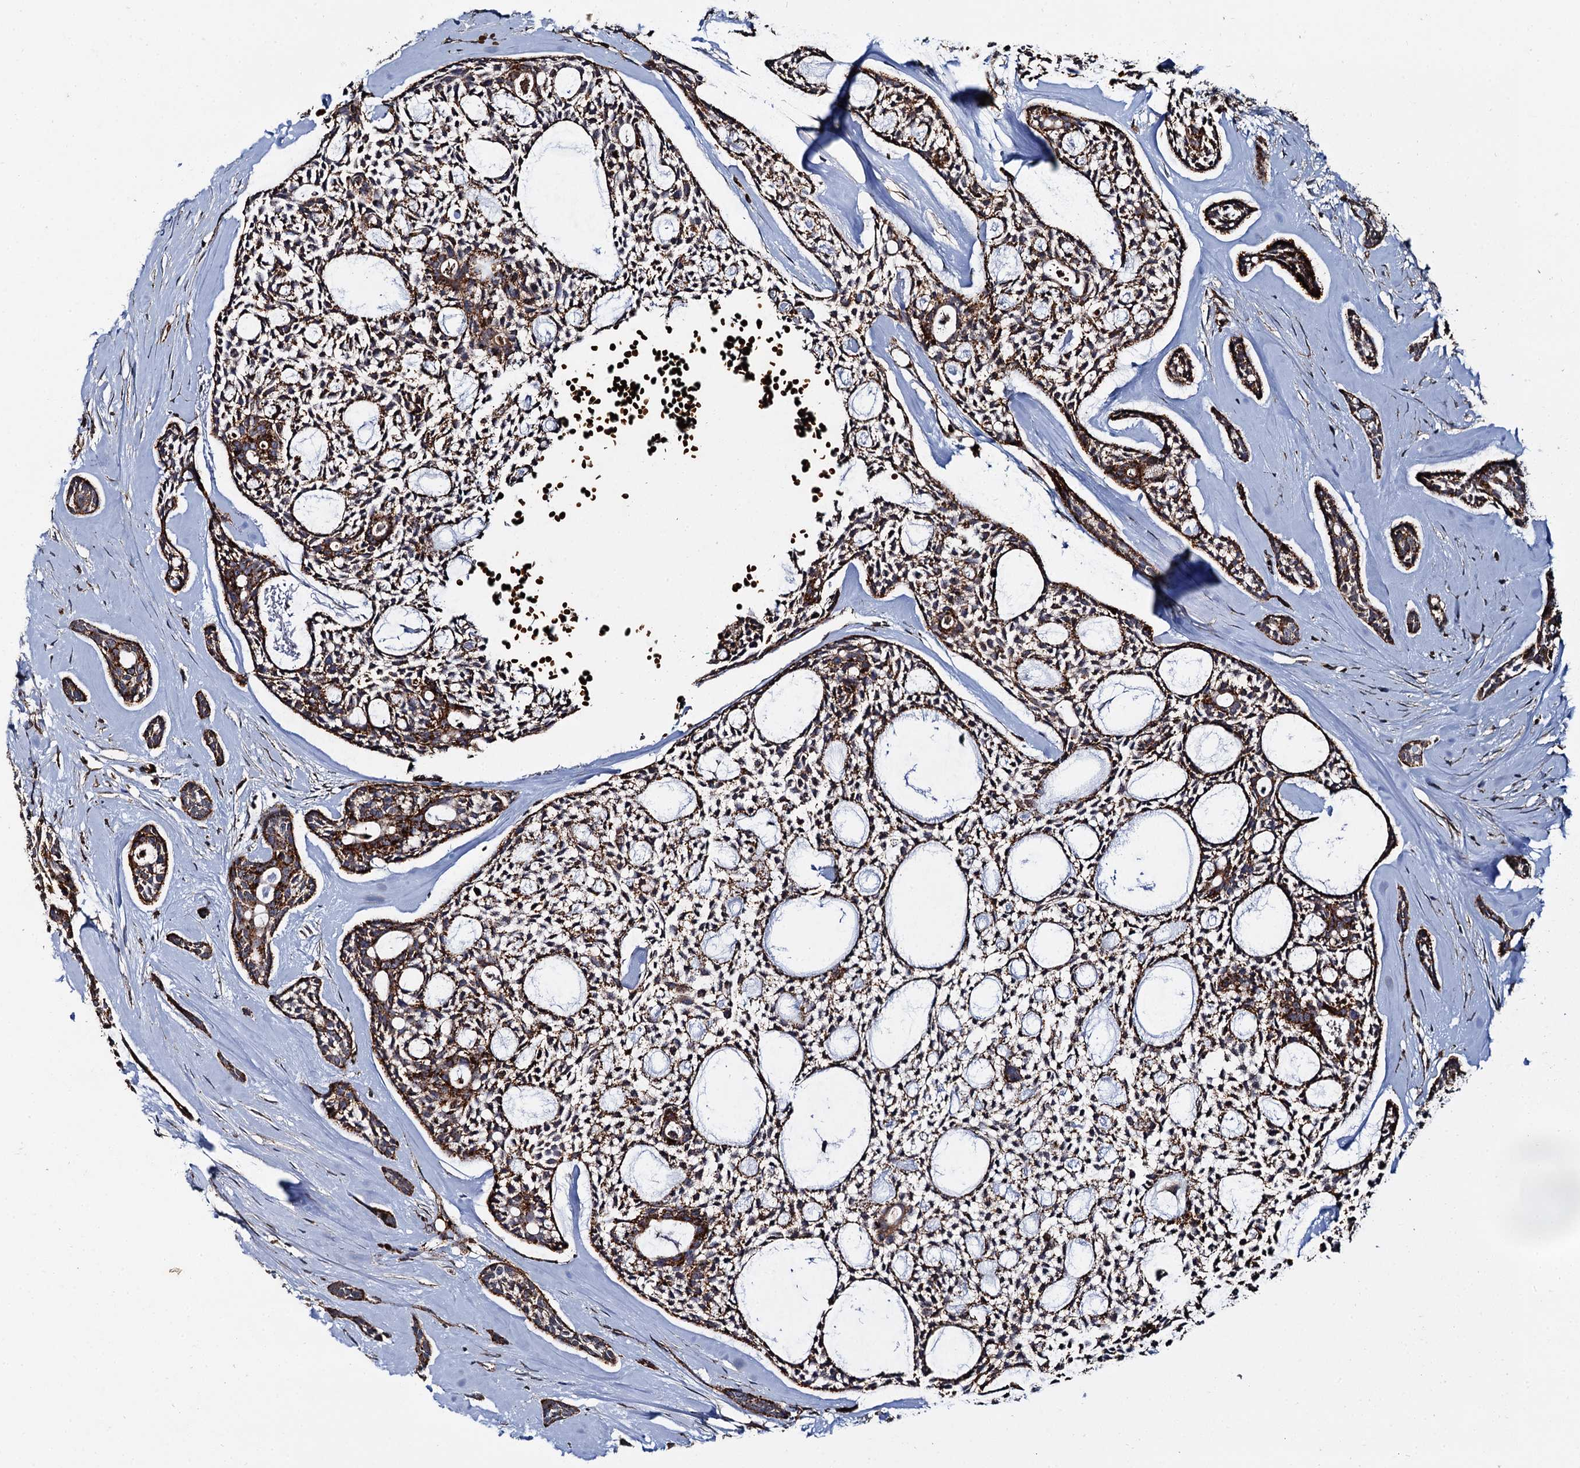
{"staining": {"intensity": "strong", "quantity": ">75%", "location": "cytoplasmic/membranous"}, "tissue": "head and neck cancer", "cell_type": "Tumor cells", "image_type": "cancer", "snomed": [{"axis": "morphology", "description": "Adenocarcinoma, NOS"}, {"axis": "topography", "description": "Subcutis"}, {"axis": "topography", "description": "Head-Neck"}], "caption": "Brown immunohistochemical staining in human head and neck cancer shows strong cytoplasmic/membranous positivity in about >75% of tumor cells.", "gene": "GBA1", "patient": {"sex": "female", "age": 73}}